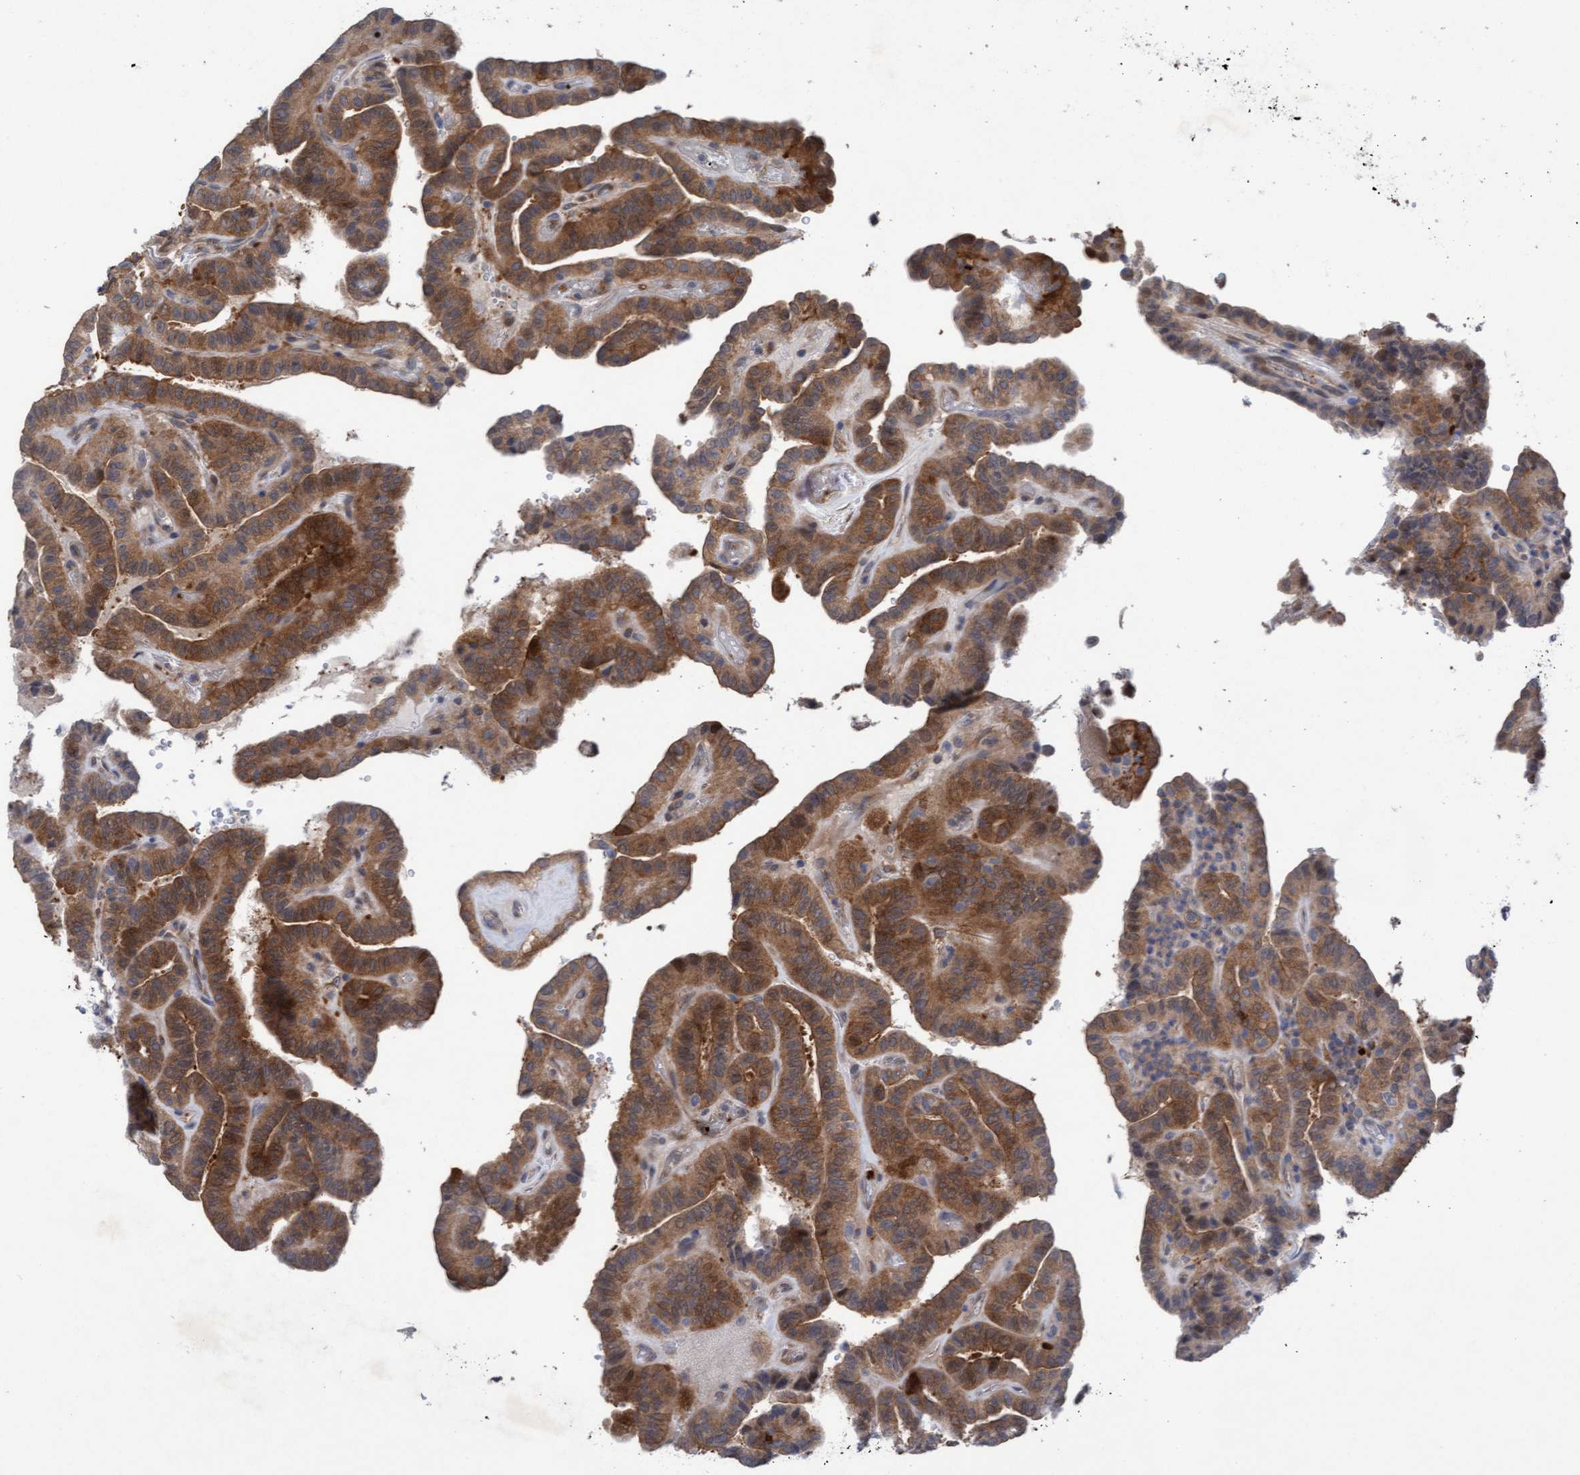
{"staining": {"intensity": "moderate", "quantity": ">75%", "location": "cytoplasmic/membranous"}, "tissue": "thyroid cancer", "cell_type": "Tumor cells", "image_type": "cancer", "snomed": [{"axis": "morphology", "description": "Papillary adenocarcinoma, NOS"}, {"axis": "topography", "description": "Thyroid gland"}], "caption": "The photomicrograph displays staining of thyroid cancer, revealing moderate cytoplasmic/membranous protein positivity (brown color) within tumor cells.", "gene": "PLCD1", "patient": {"sex": "male", "age": 77}}